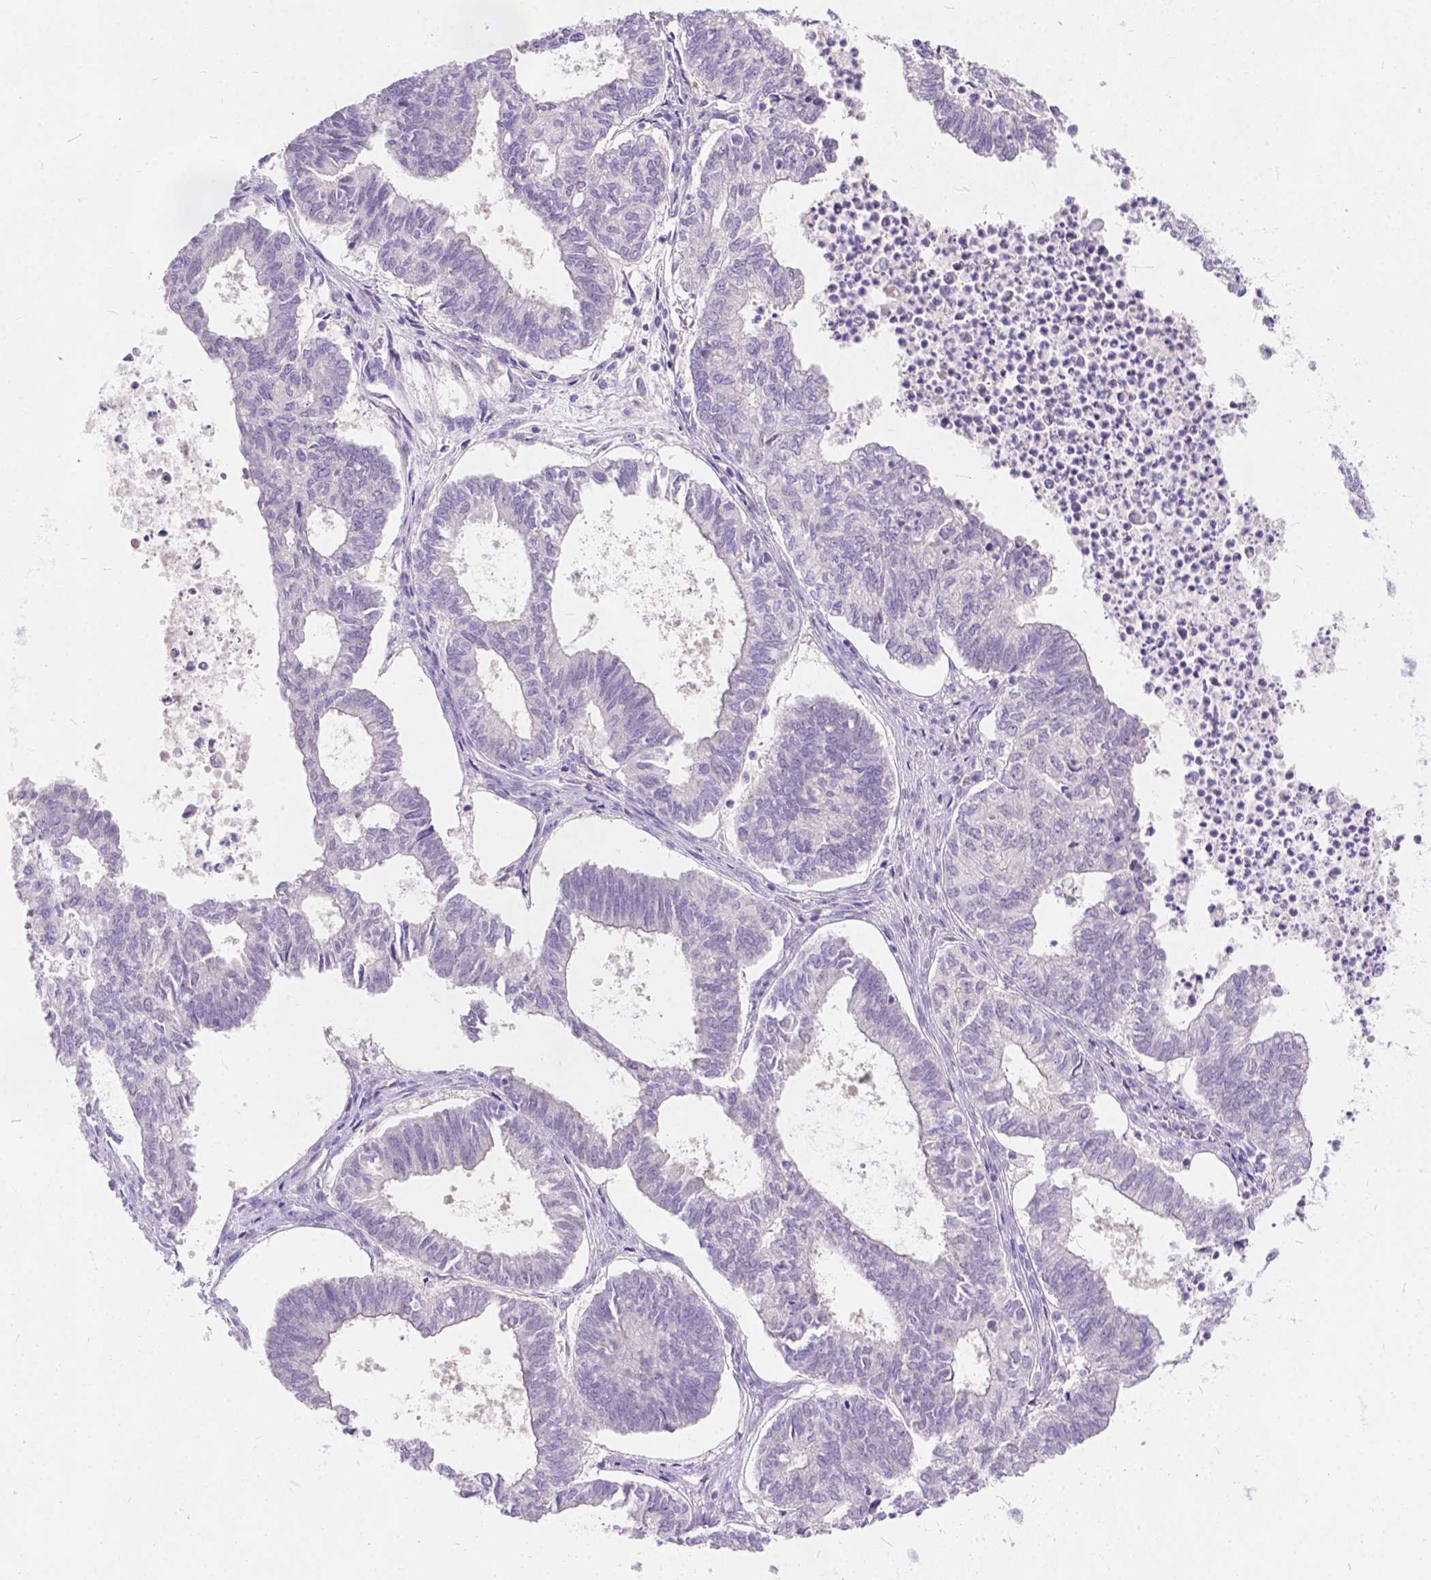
{"staining": {"intensity": "negative", "quantity": "none", "location": "none"}, "tissue": "ovarian cancer", "cell_type": "Tumor cells", "image_type": "cancer", "snomed": [{"axis": "morphology", "description": "Carcinoma, endometroid"}, {"axis": "topography", "description": "Ovary"}], "caption": "Histopathology image shows no protein positivity in tumor cells of ovarian endometroid carcinoma tissue.", "gene": "PEX11G", "patient": {"sex": "female", "age": 64}}